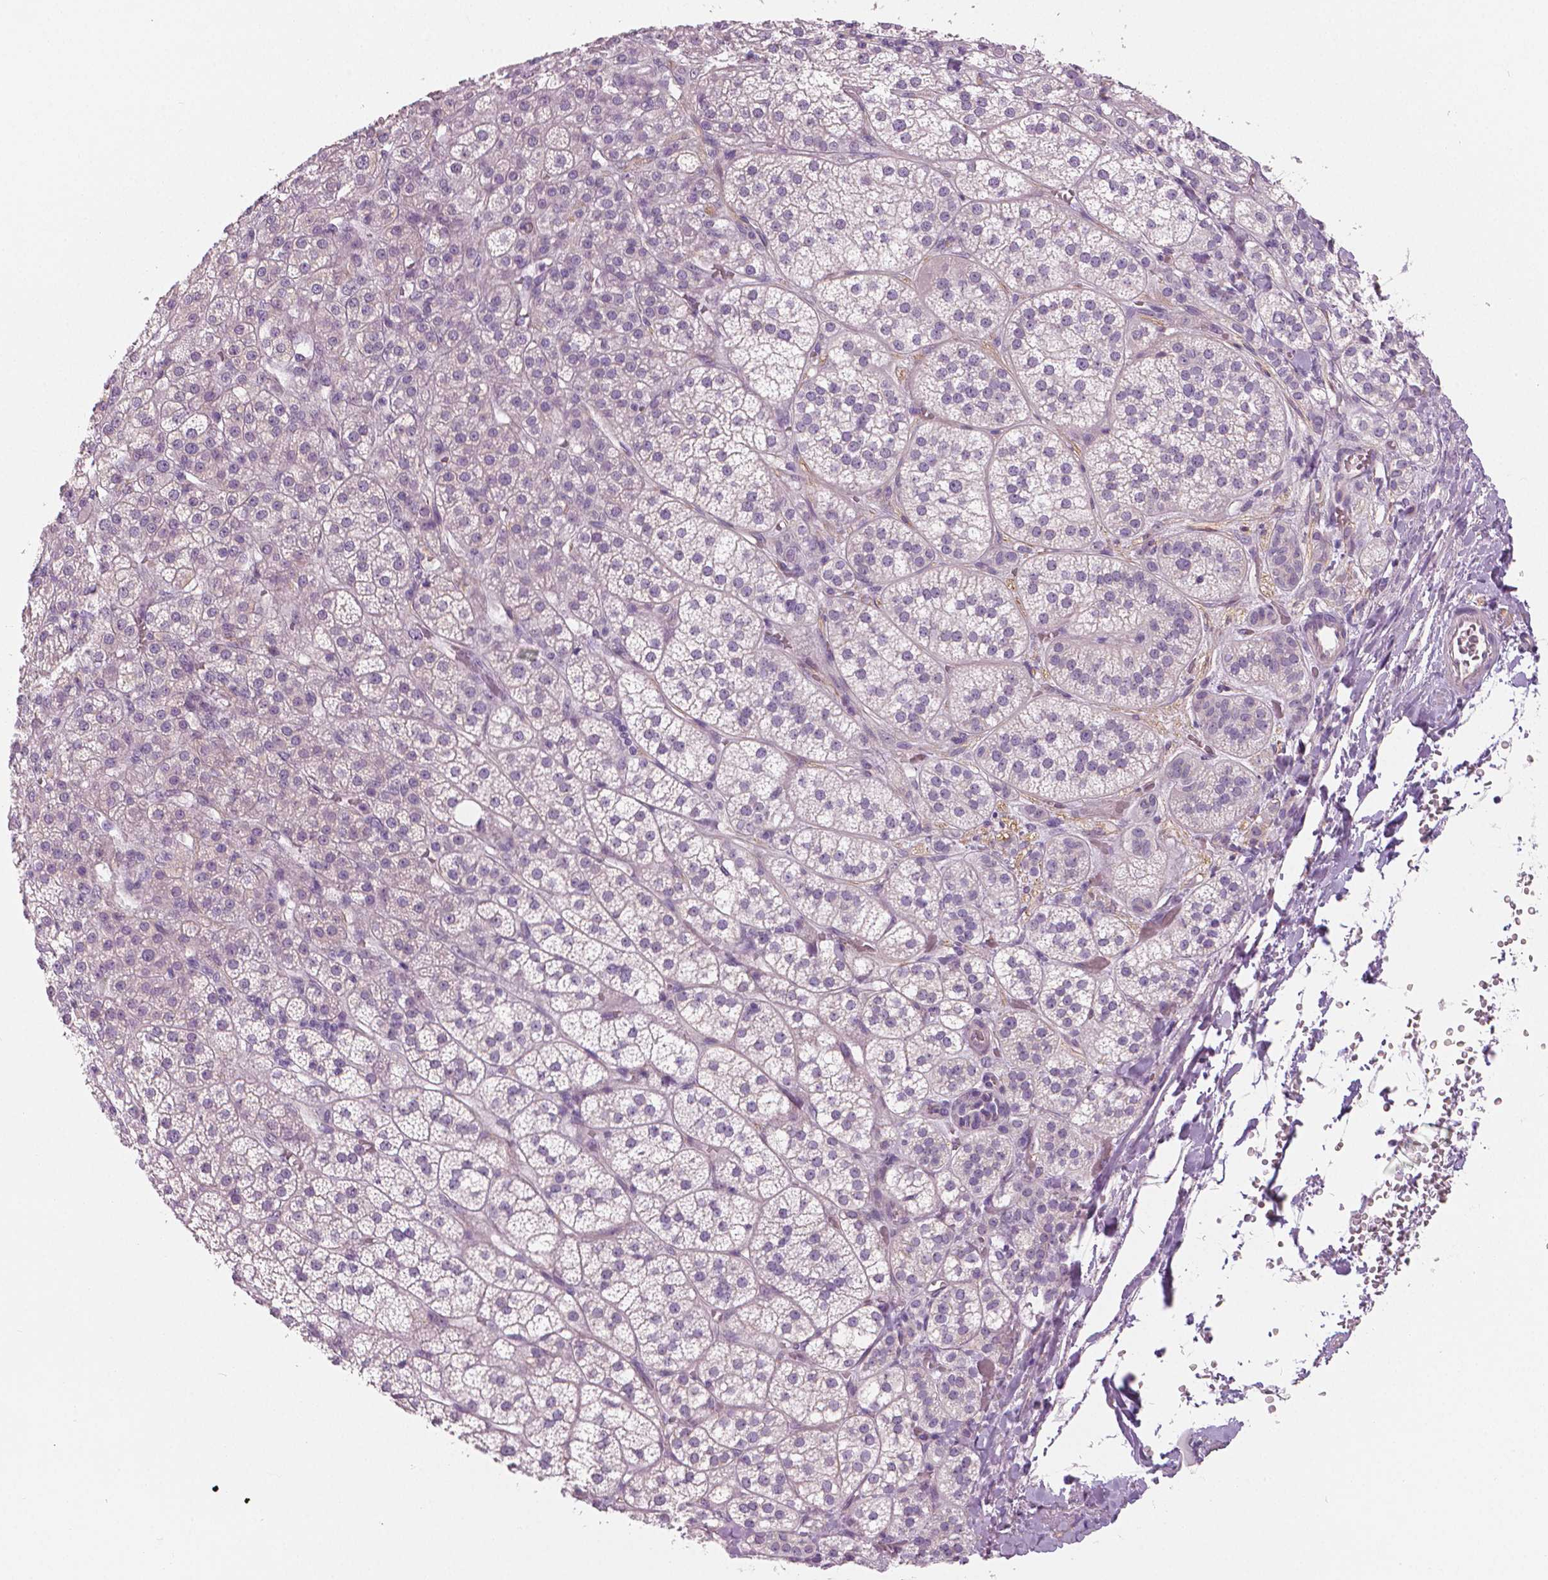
{"staining": {"intensity": "moderate", "quantity": "<25%", "location": "cytoplasmic/membranous"}, "tissue": "adrenal gland", "cell_type": "Glandular cells", "image_type": "normal", "snomed": [{"axis": "morphology", "description": "Normal tissue, NOS"}, {"axis": "topography", "description": "Adrenal gland"}], "caption": "DAB (3,3'-diaminobenzidine) immunohistochemical staining of unremarkable adrenal gland reveals moderate cytoplasmic/membranous protein positivity in about <25% of glandular cells.", "gene": "SLC24A1", "patient": {"sex": "female", "age": 60}}